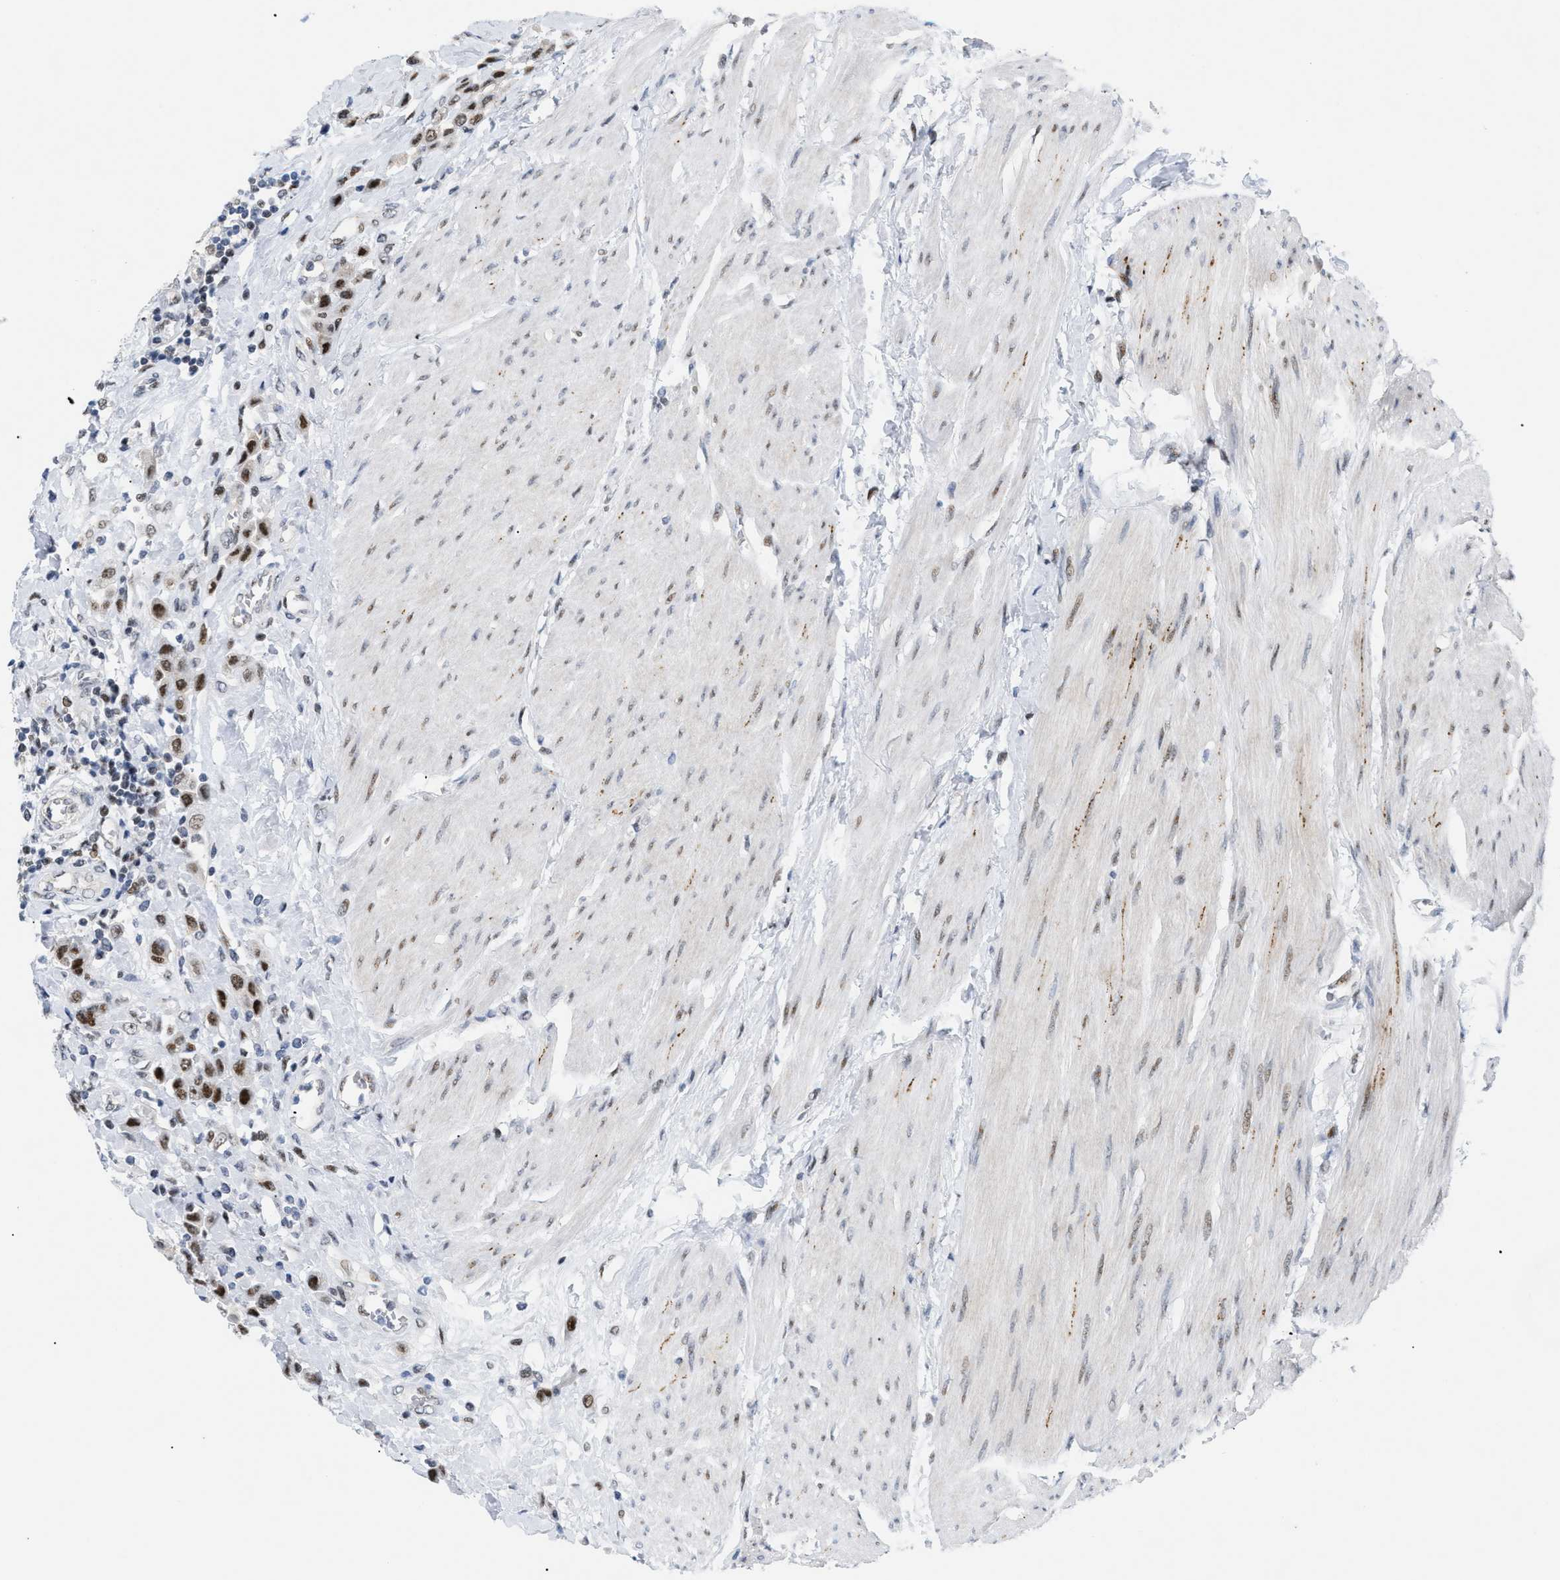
{"staining": {"intensity": "strong", "quantity": ">75%", "location": "nuclear"}, "tissue": "urothelial cancer", "cell_type": "Tumor cells", "image_type": "cancer", "snomed": [{"axis": "morphology", "description": "Urothelial carcinoma, High grade"}, {"axis": "topography", "description": "Urinary bladder"}], "caption": "A brown stain labels strong nuclear expression of a protein in high-grade urothelial carcinoma tumor cells. The staining is performed using DAB (3,3'-diaminobenzidine) brown chromogen to label protein expression. The nuclei are counter-stained blue using hematoxylin.", "gene": "MED1", "patient": {"sex": "male", "age": 50}}